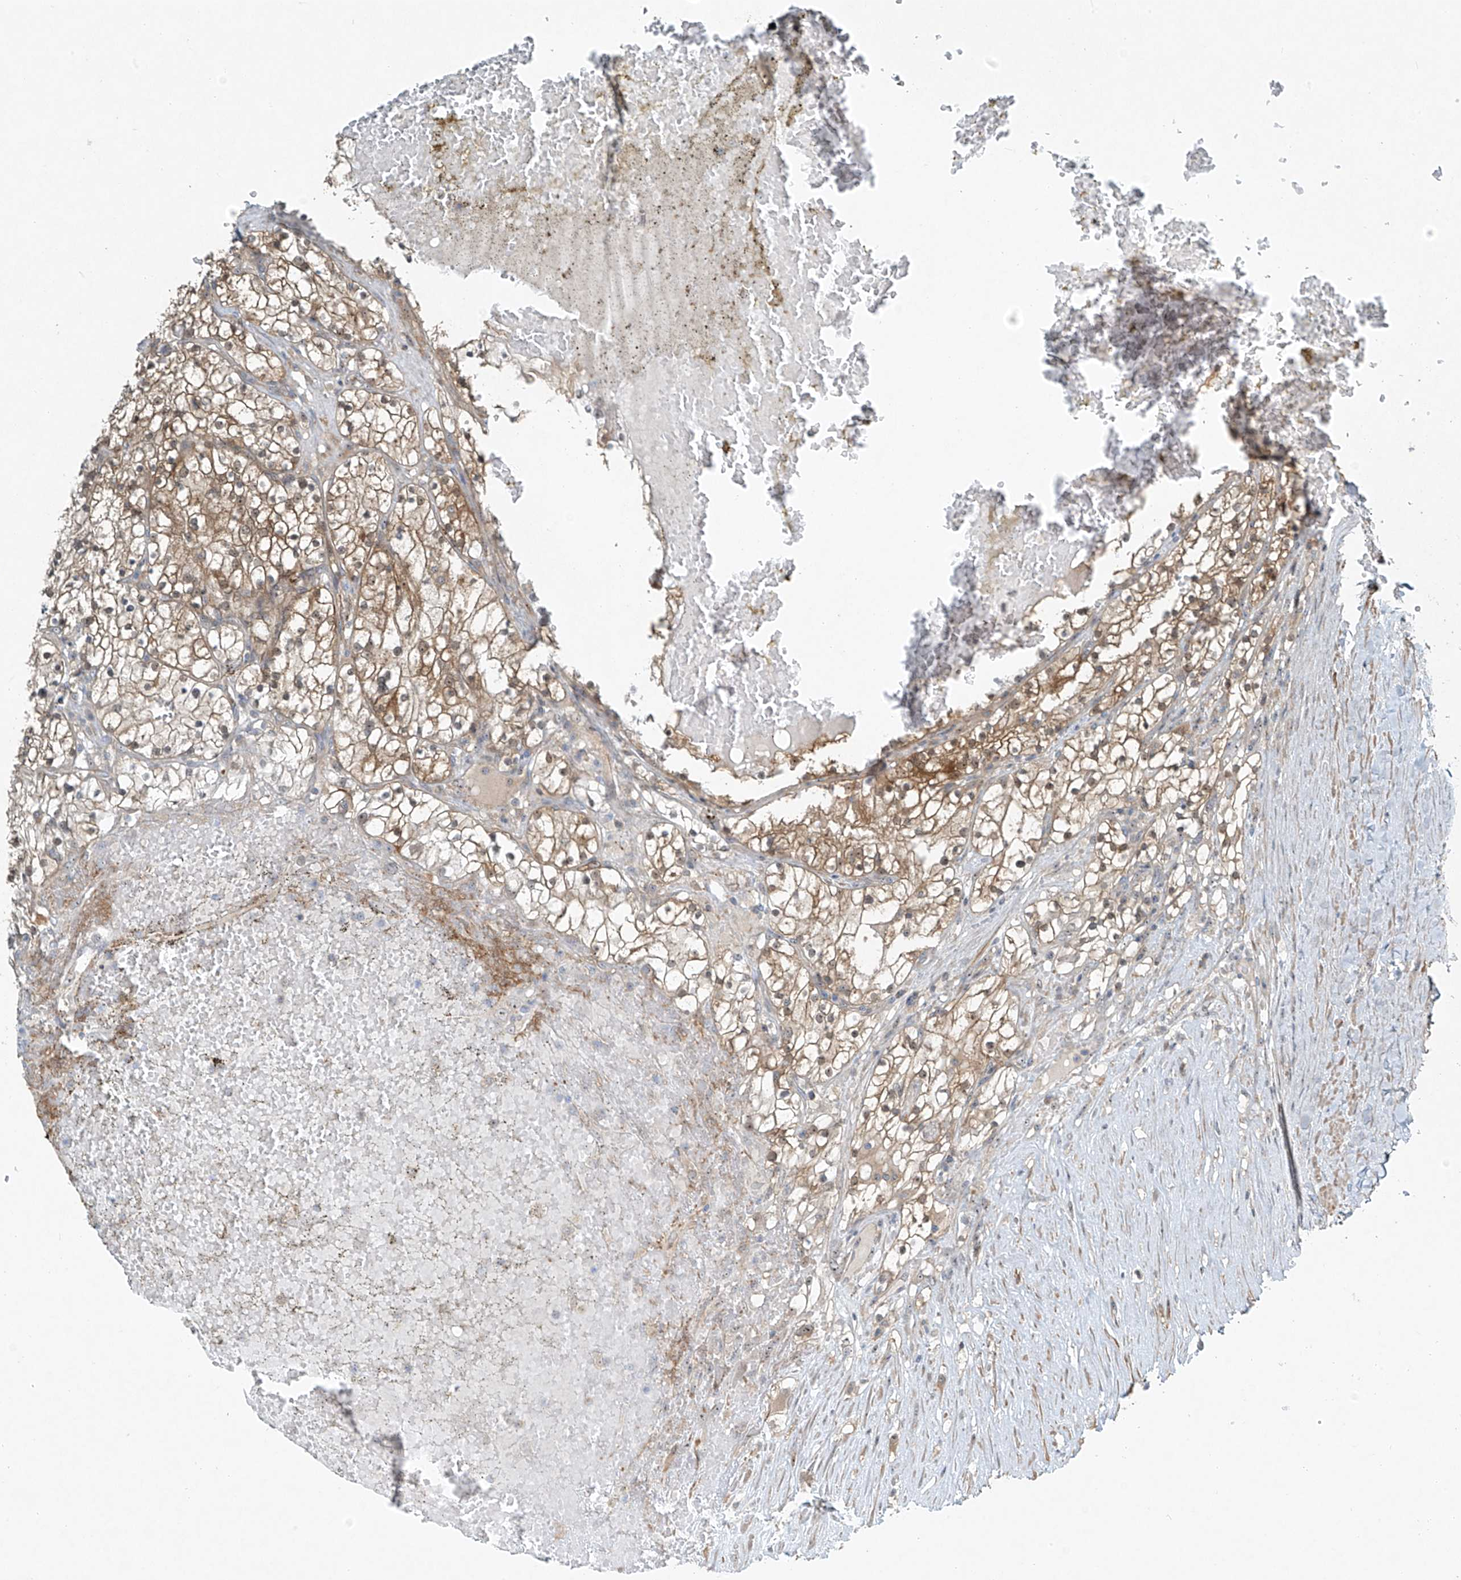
{"staining": {"intensity": "moderate", "quantity": ">75%", "location": "cytoplasmic/membranous"}, "tissue": "renal cancer", "cell_type": "Tumor cells", "image_type": "cancer", "snomed": [{"axis": "morphology", "description": "Normal tissue, NOS"}, {"axis": "morphology", "description": "Adenocarcinoma, NOS"}, {"axis": "topography", "description": "Kidney"}], "caption": "Tumor cells show medium levels of moderate cytoplasmic/membranous staining in about >75% of cells in renal adenocarcinoma.", "gene": "PPCS", "patient": {"sex": "male", "age": 68}}